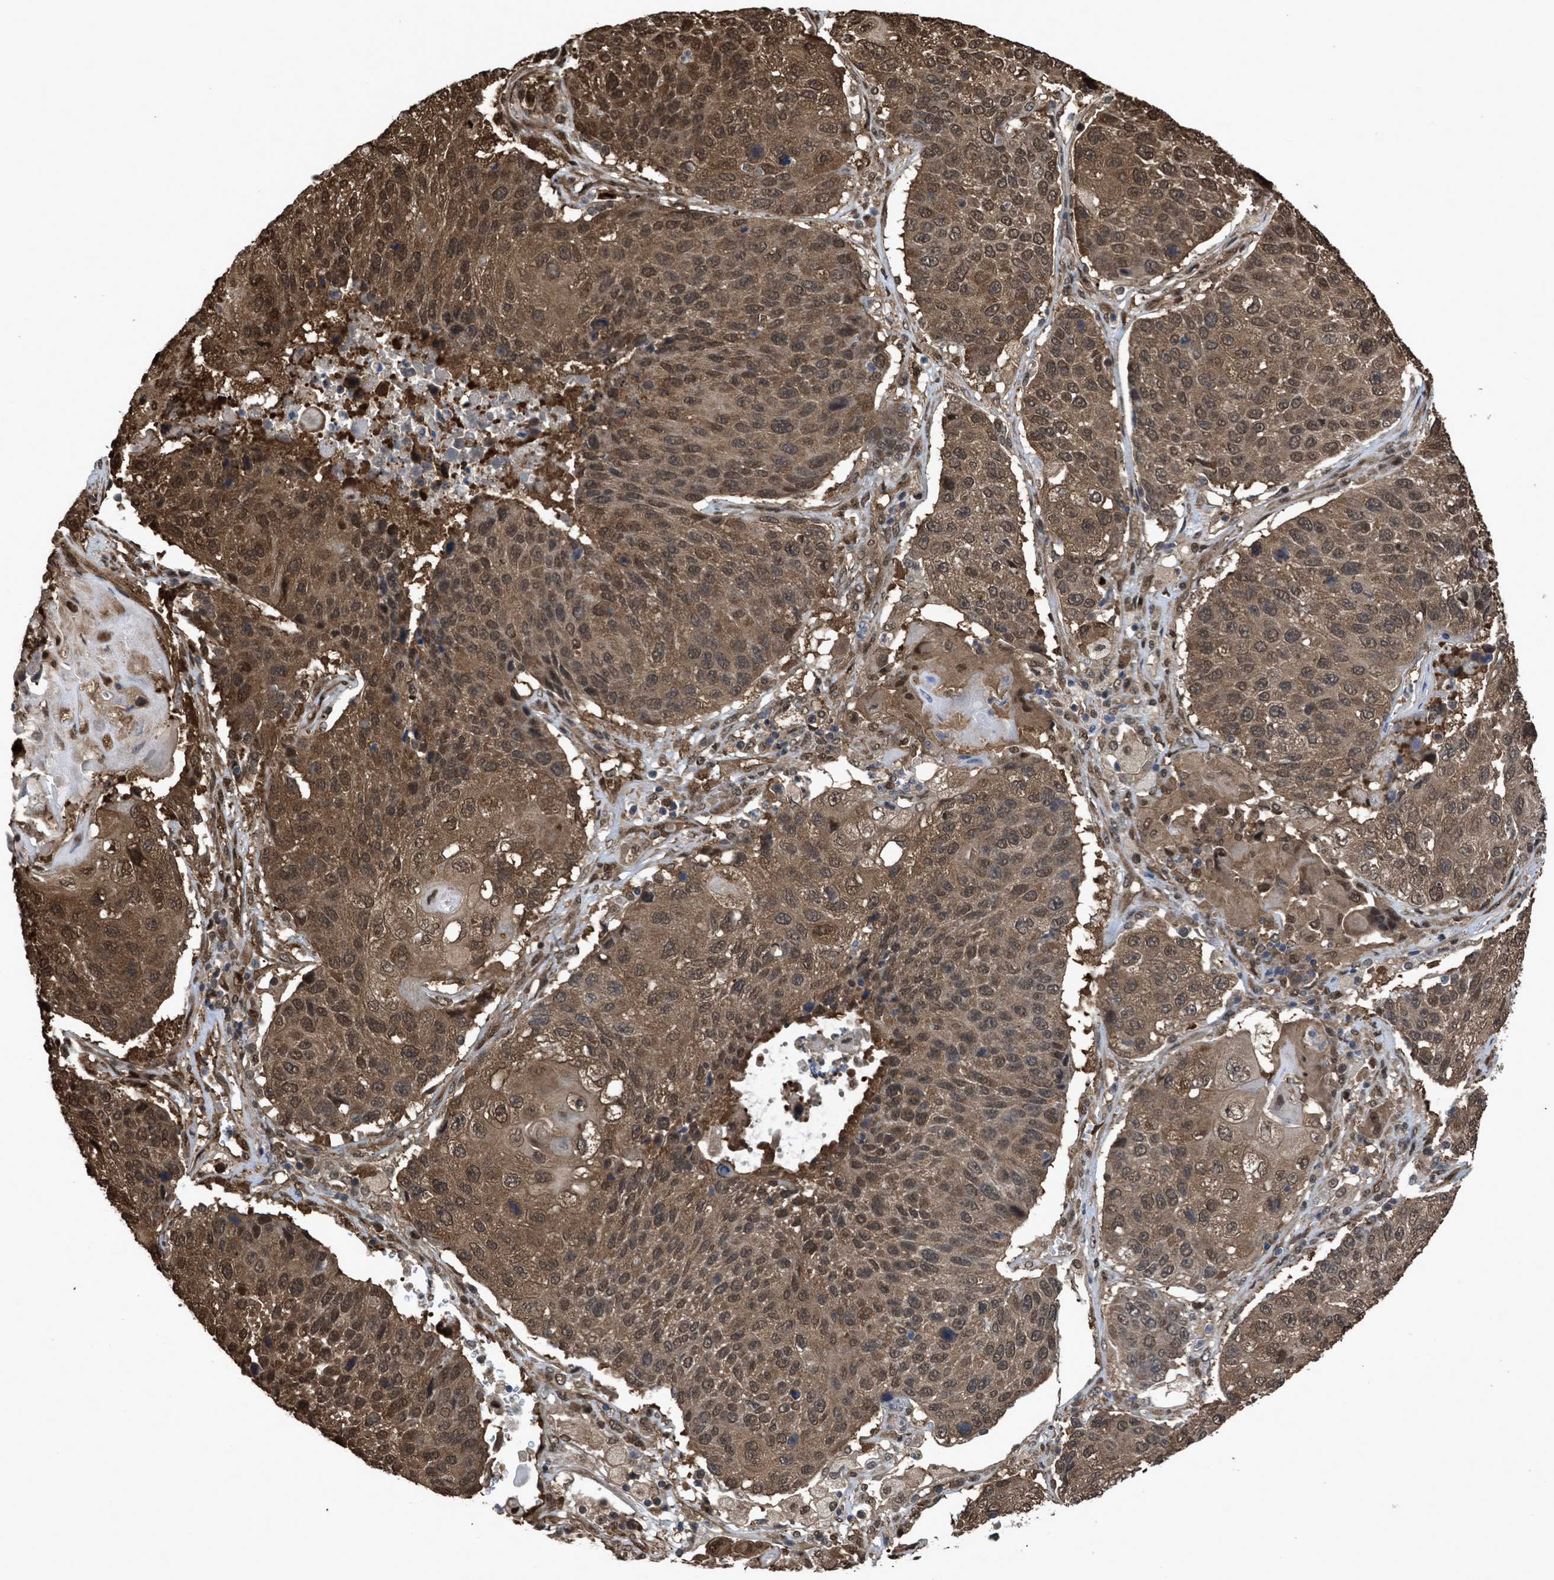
{"staining": {"intensity": "moderate", "quantity": ">75%", "location": "cytoplasmic/membranous,nuclear"}, "tissue": "lung cancer", "cell_type": "Tumor cells", "image_type": "cancer", "snomed": [{"axis": "morphology", "description": "Squamous cell carcinoma, NOS"}, {"axis": "topography", "description": "Lung"}], "caption": "Immunohistochemical staining of squamous cell carcinoma (lung) exhibits moderate cytoplasmic/membranous and nuclear protein positivity in approximately >75% of tumor cells.", "gene": "YWHAG", "patient": {"sex": "male", "age": 61}}